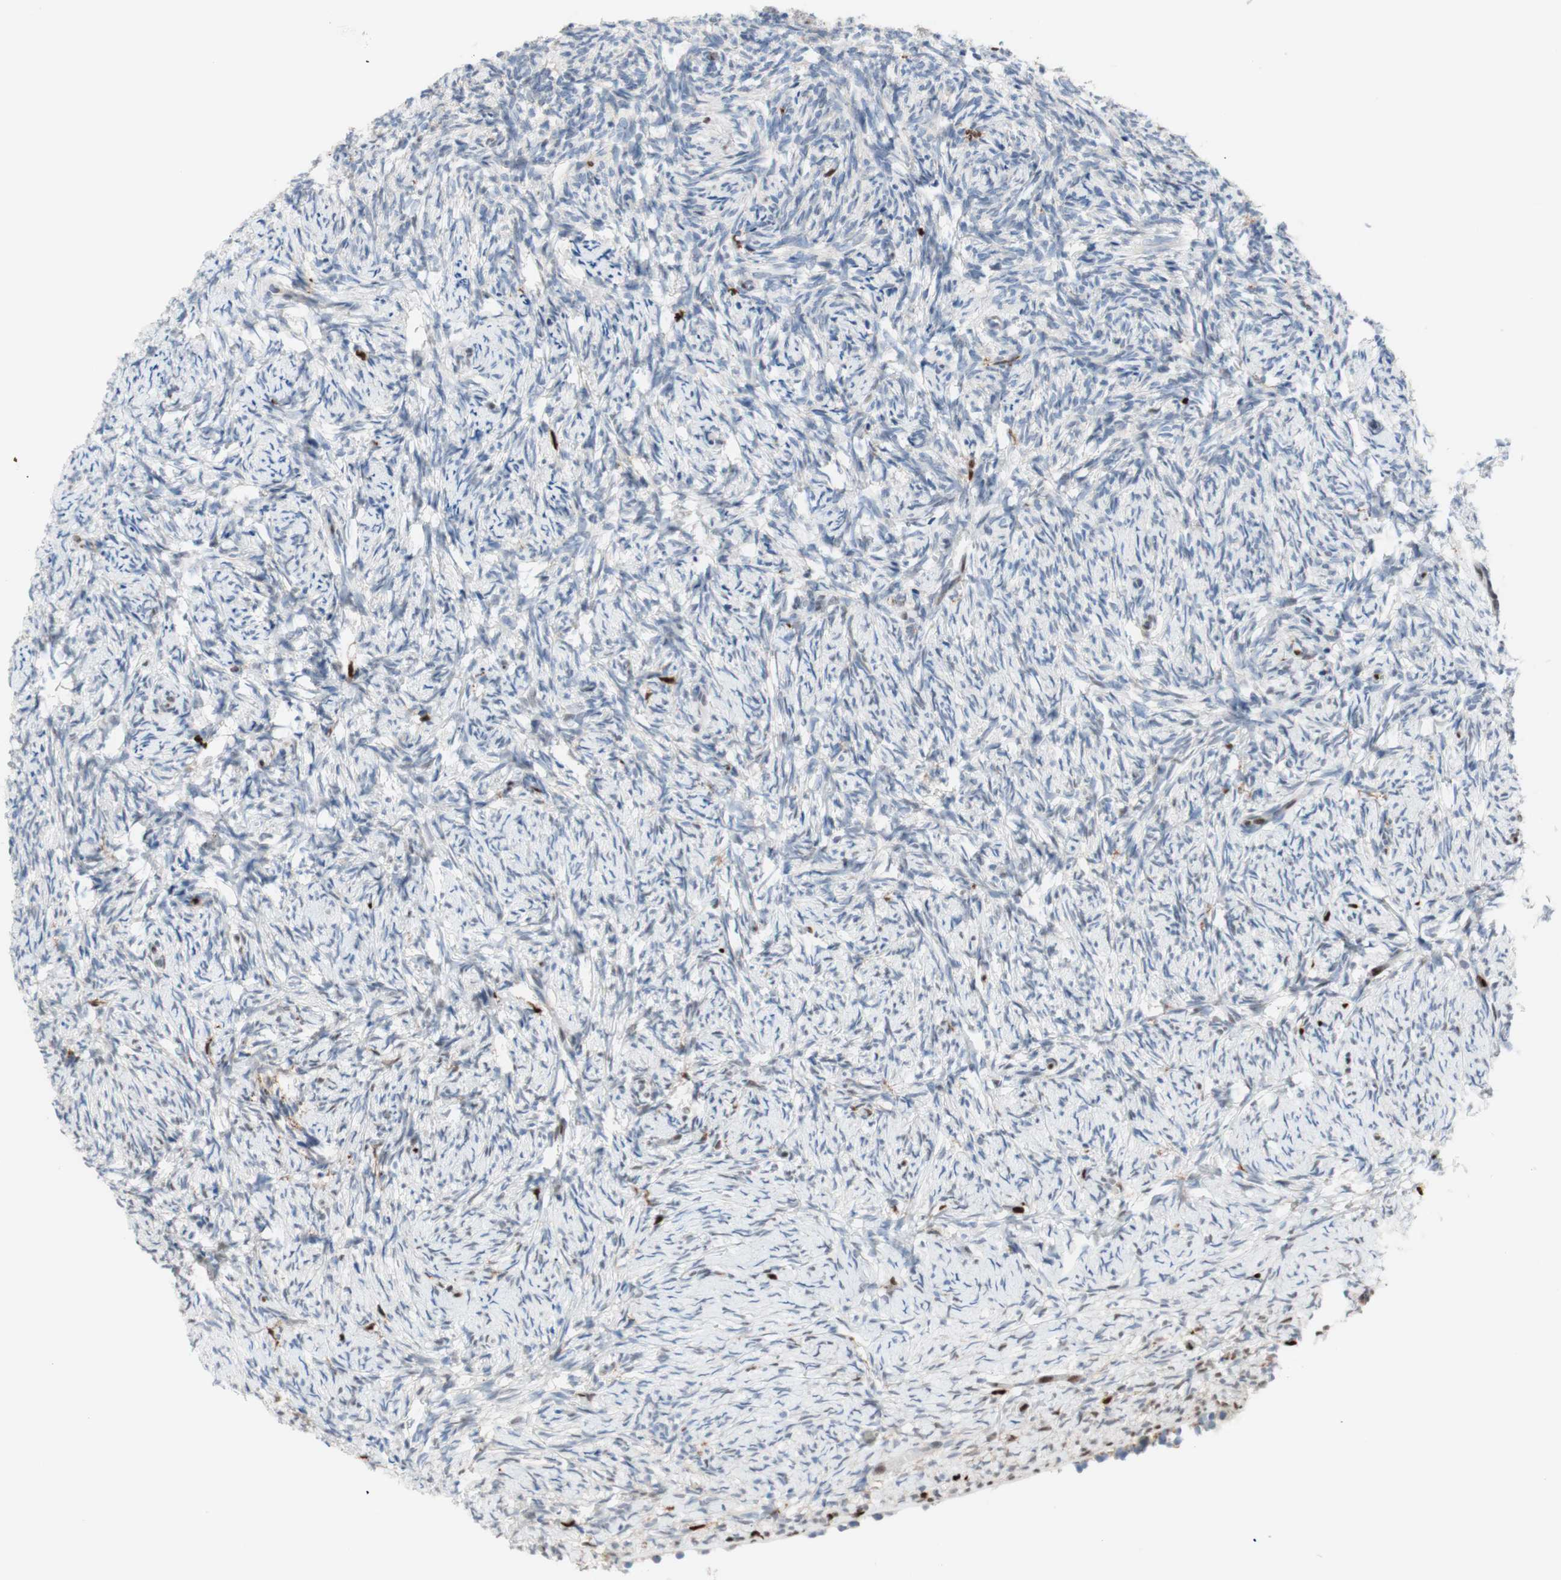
{"staining": {"intensity": "weak", "quantity": "25%-75%", "location": "nuclear"}, "tissue": "ovary", "cell_type": "Follicle cells", "image_type": "normal", "snomed": [{"axis": "morphology", "description": "Normal tissue, NOS"}, {"axis": "topography", "description": "Ovary"}], "caption": "Immunohistochemical staining of unremarkable ovary shows low levels of weak nuclear positivity in about 25%-75% of follicle cells. The staining is performed using DAB brown chromogen to label protein expression. The nuclei are counter-stained blue using hematoxylin.", "gene": "EED", "patient": {"sex": "female", "age": 60}}